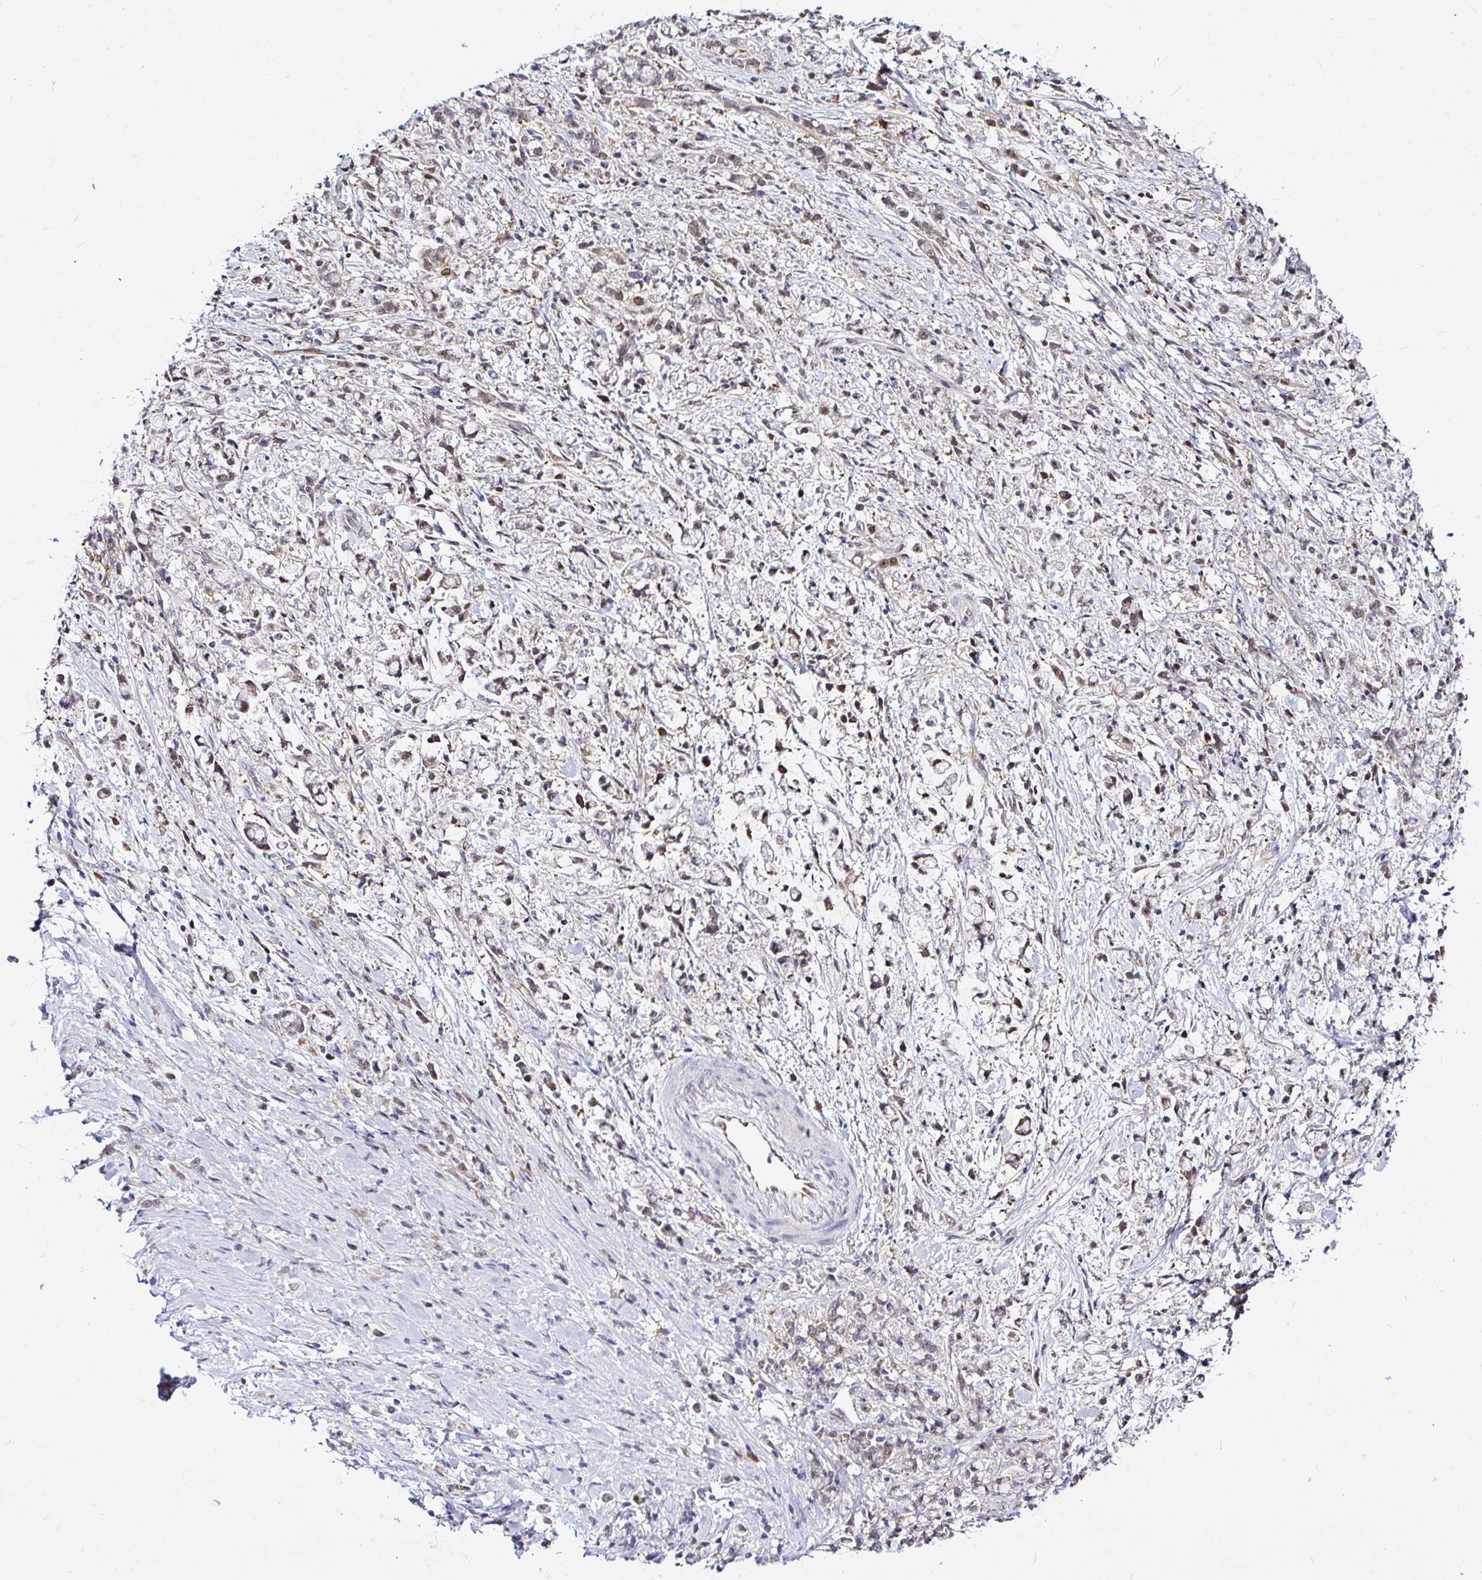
{"staining": {"intensity": "weak", "quantity": ">75%", "location": "nuclear"}, "tissue": "stomach cancer", "cell_type": "Tumor cells", "image_type": "cancer", "snomed": [{"axis": "morphology", "description": "Adenocarcinoma, NOS"}, {"axis": "topography", "description": "Stomach"}], "caption": "DAB (3,3'-diaminobenzidine) immunohistochemical staining of human stomach cancer exhibits weak nuclear protein staining in about >75% of tumor cells.", "gene": "PSMD3", "patient": {"sex": "female", "age": 60}}